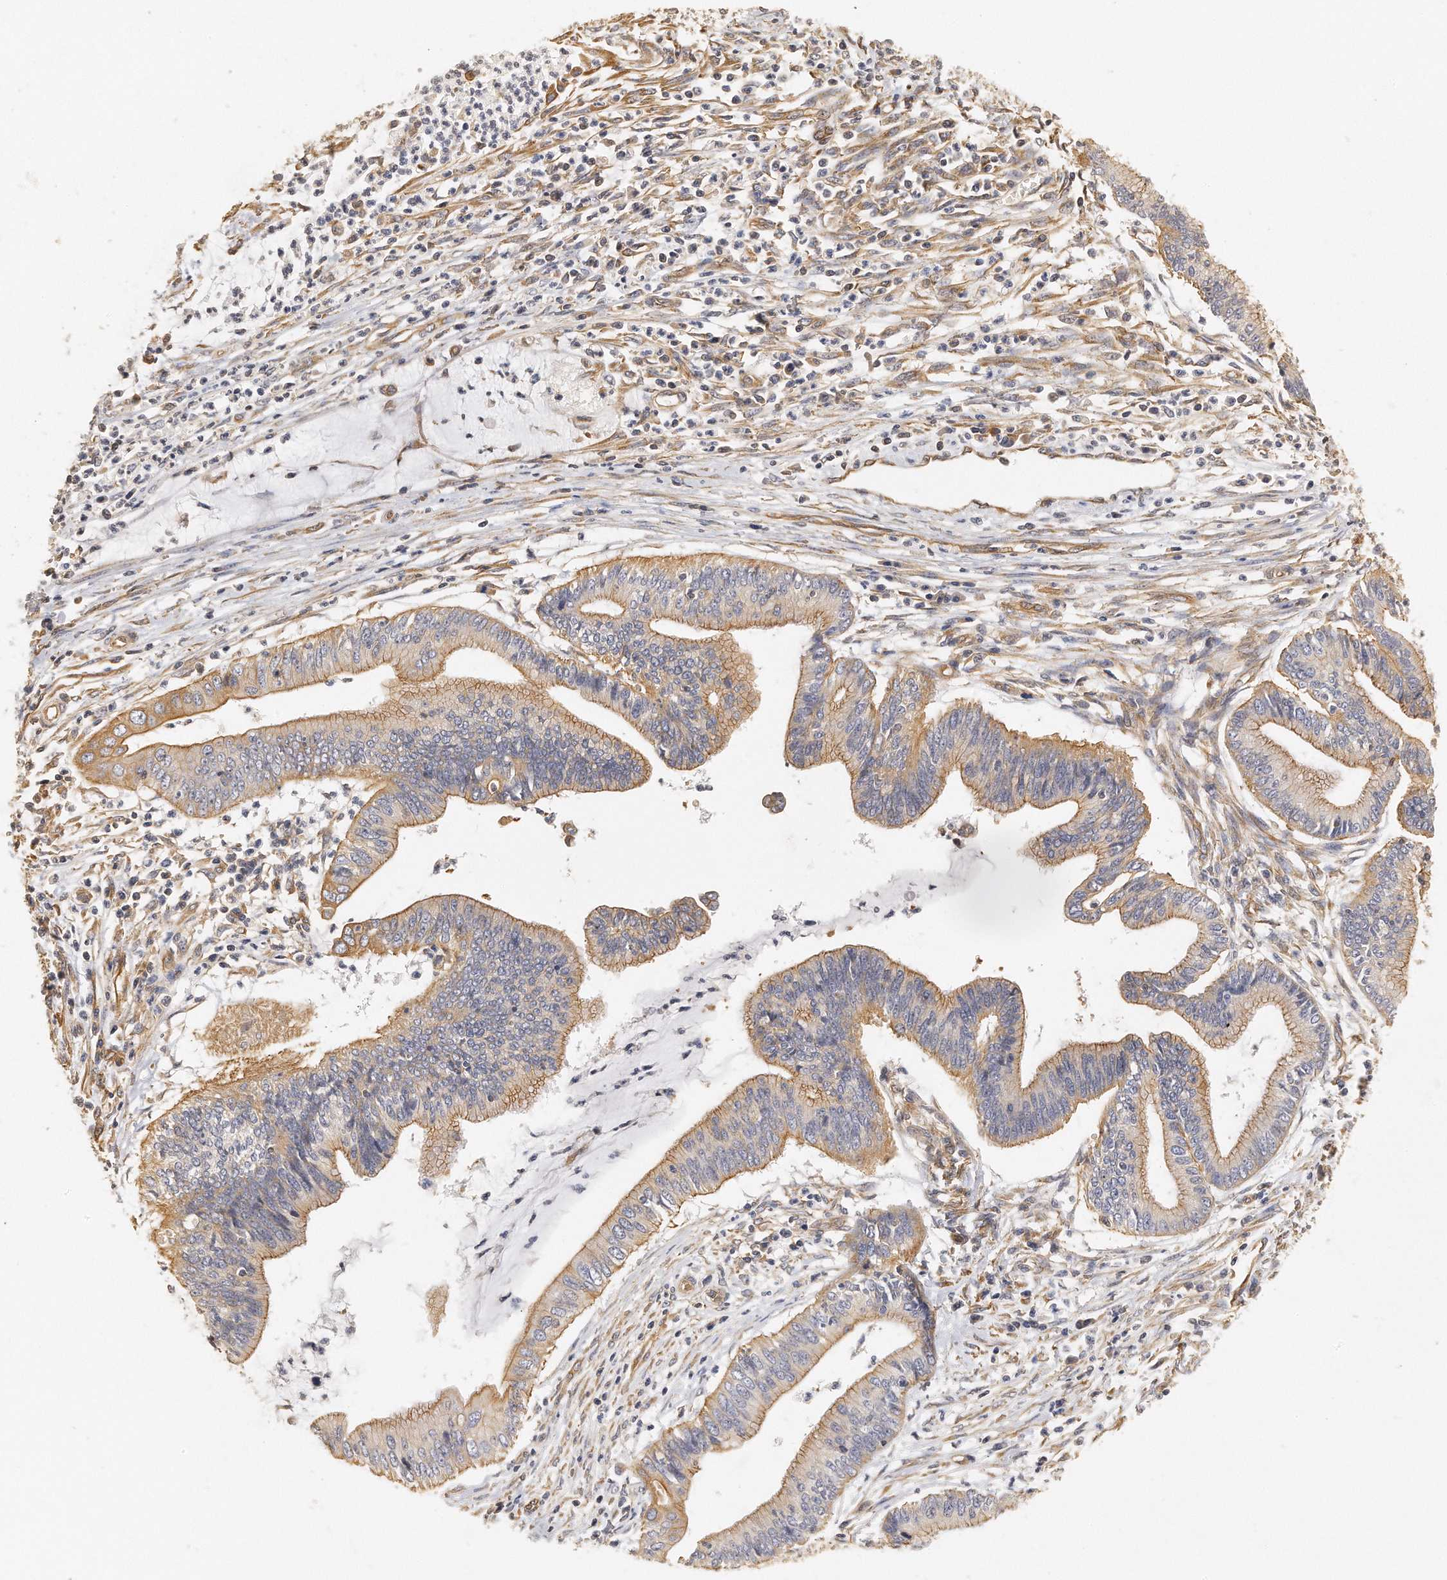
{"staining": {"intensity": "moderate", "quantity": "25%-75%", "location": "cytoplasmic/membranous"}, "tissue": "cervical cancer", "cell_type": "Tumor cells", "image_type": "cancer", "snomed": [{"axis": "morphology", "description": "Adenocarcinoma, NOS"}, {"axis": "topography", "description": "Cervix"}], "caption": "Cervical cancer (adenocarcinoma) tissue displays moderate cytoplasmic/membranous positivity in approximately 25%-75% of tumor cells", "gene": "CHST7", "patient": {"sex": "female", "age": 36}}